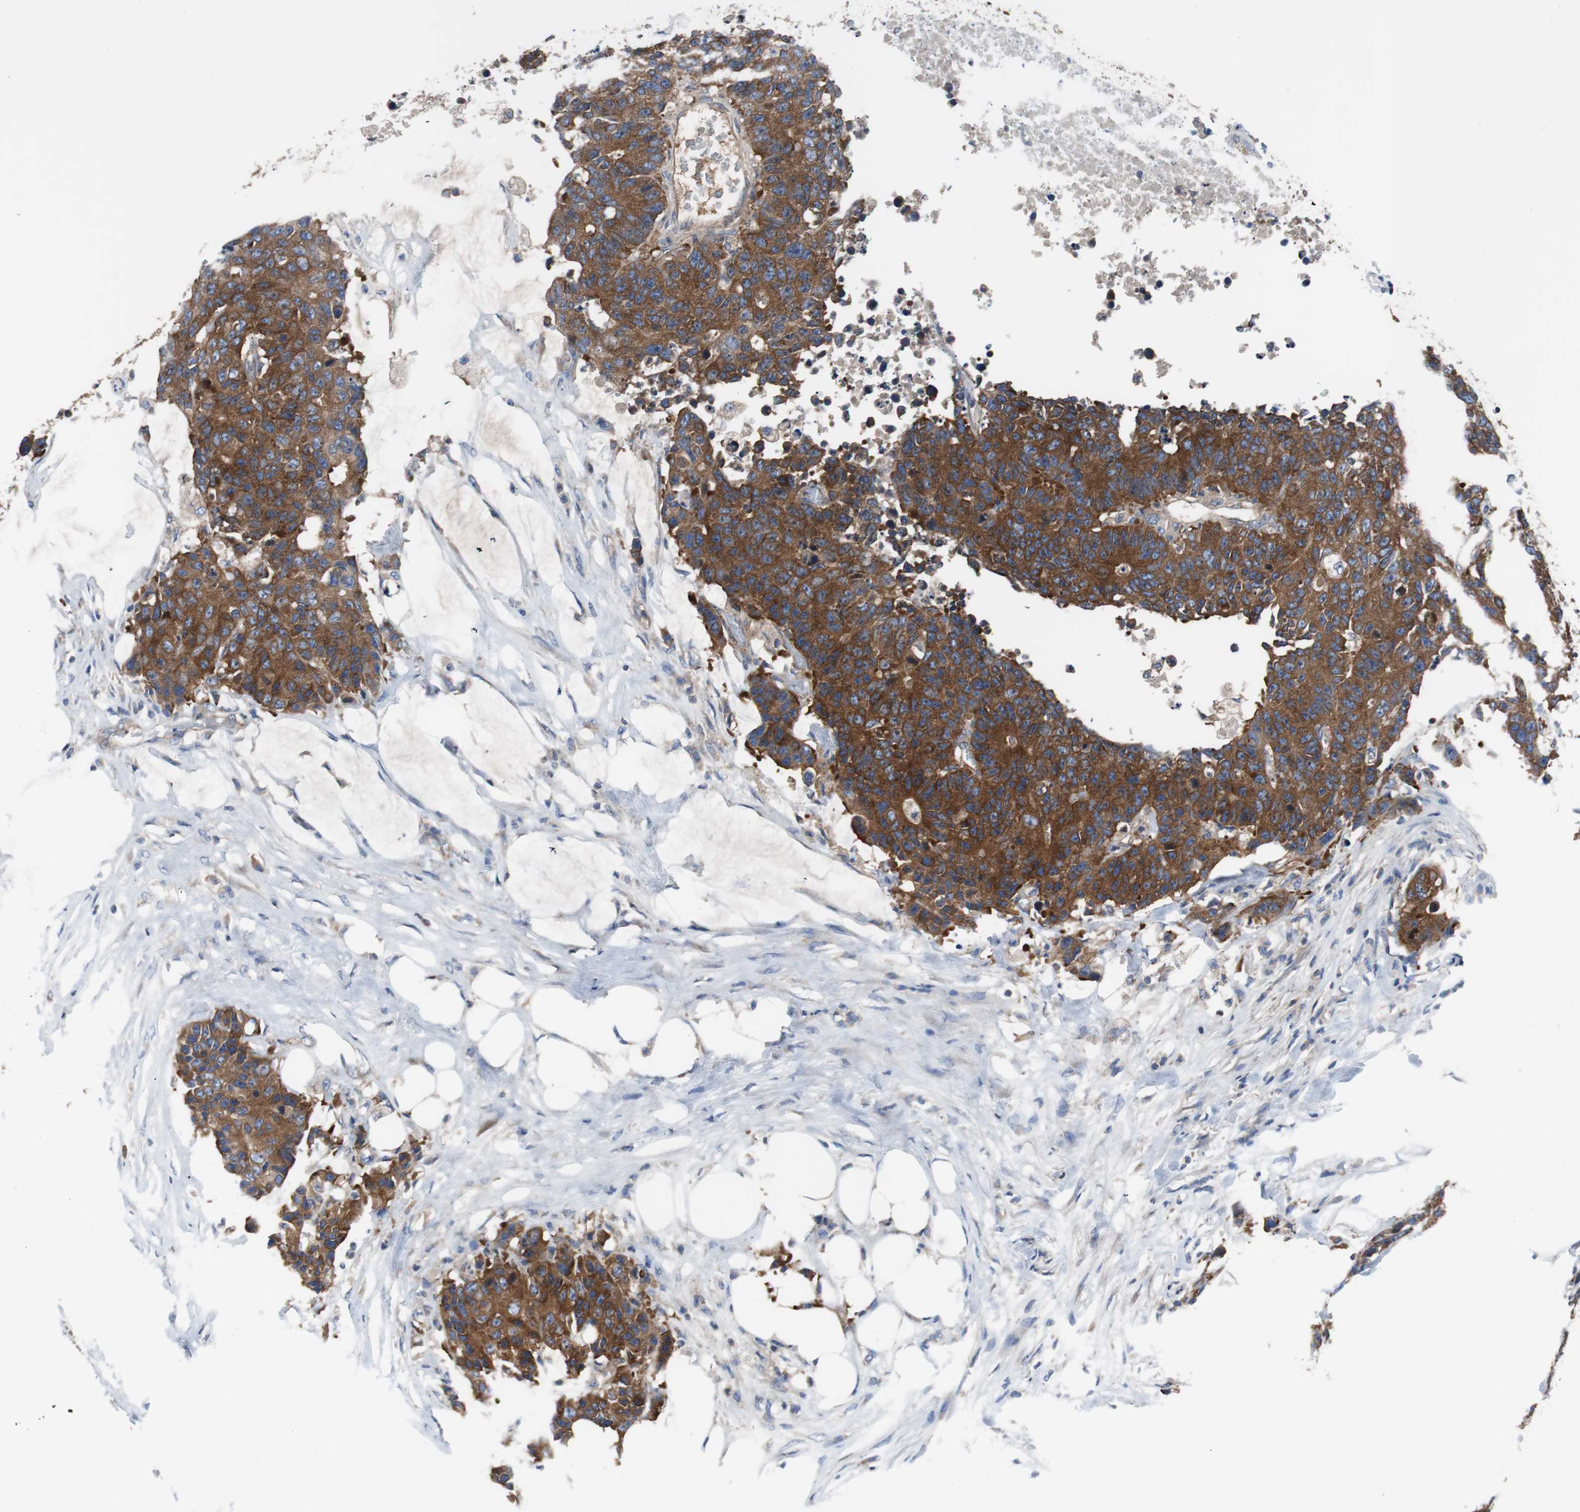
{"staining": {"intensity": "strong", "quantity": ">75%", "location": "cytoplasmic/membranous"}, "tissue": "colorectal cancer", "cell_type": "Tumor cells", "image_type": "cancer", "snomed": [{"axis": "morphology", "description": "Adenocarcinoma, NOS"}, {"axis": "topography", "description": "Colon"}], "caption": "Strong cytoplasmic/membranous expression is present in approximately >75% of tumor cells in adenocarcinoma (colorectal).", "gene": "BRAF", "patient": {"sex": "female", "age": 86}}